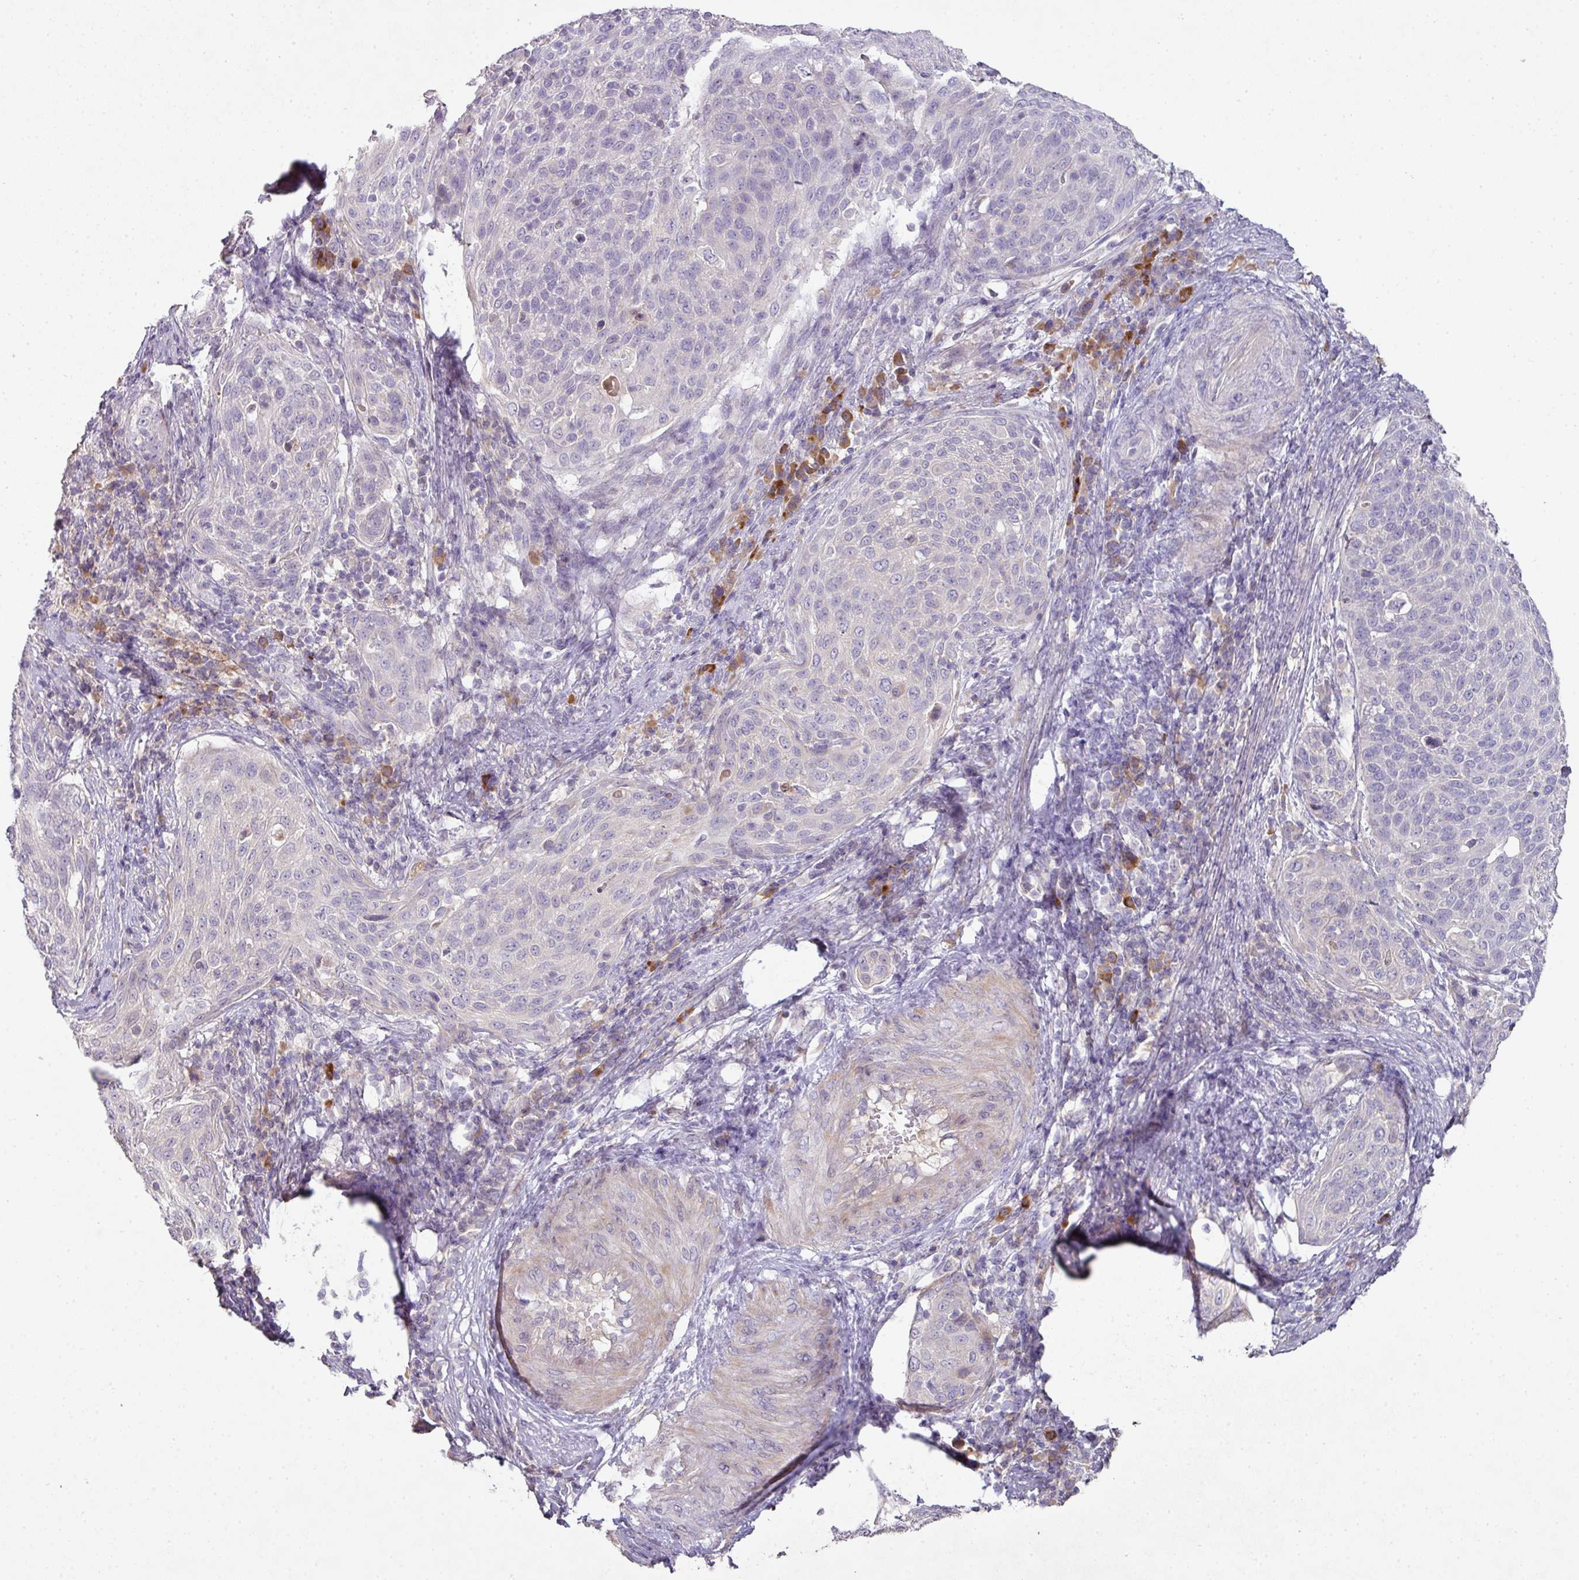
{"staining": {"intensity": "negative", "quantity": "none", "location": "none"}, "tissue": "cervical cancer", "cell_type": "Tumor cells", "image_type": "cancer", "snomed": [{"axis": "morphology", "description": "Squamous cell carcinoma, NOS"}, {"axis": "topography", "description": "Cervix"}], "caption": "An image of human cervical cancer (squamous cell carcinoma) is negative for staining in tumor cells. (Immunohistochemistry (ihc), brightfield microscopy, high magnification).", "gene": "ZNF266", "patient": {"sex": "female", "age": 31}}